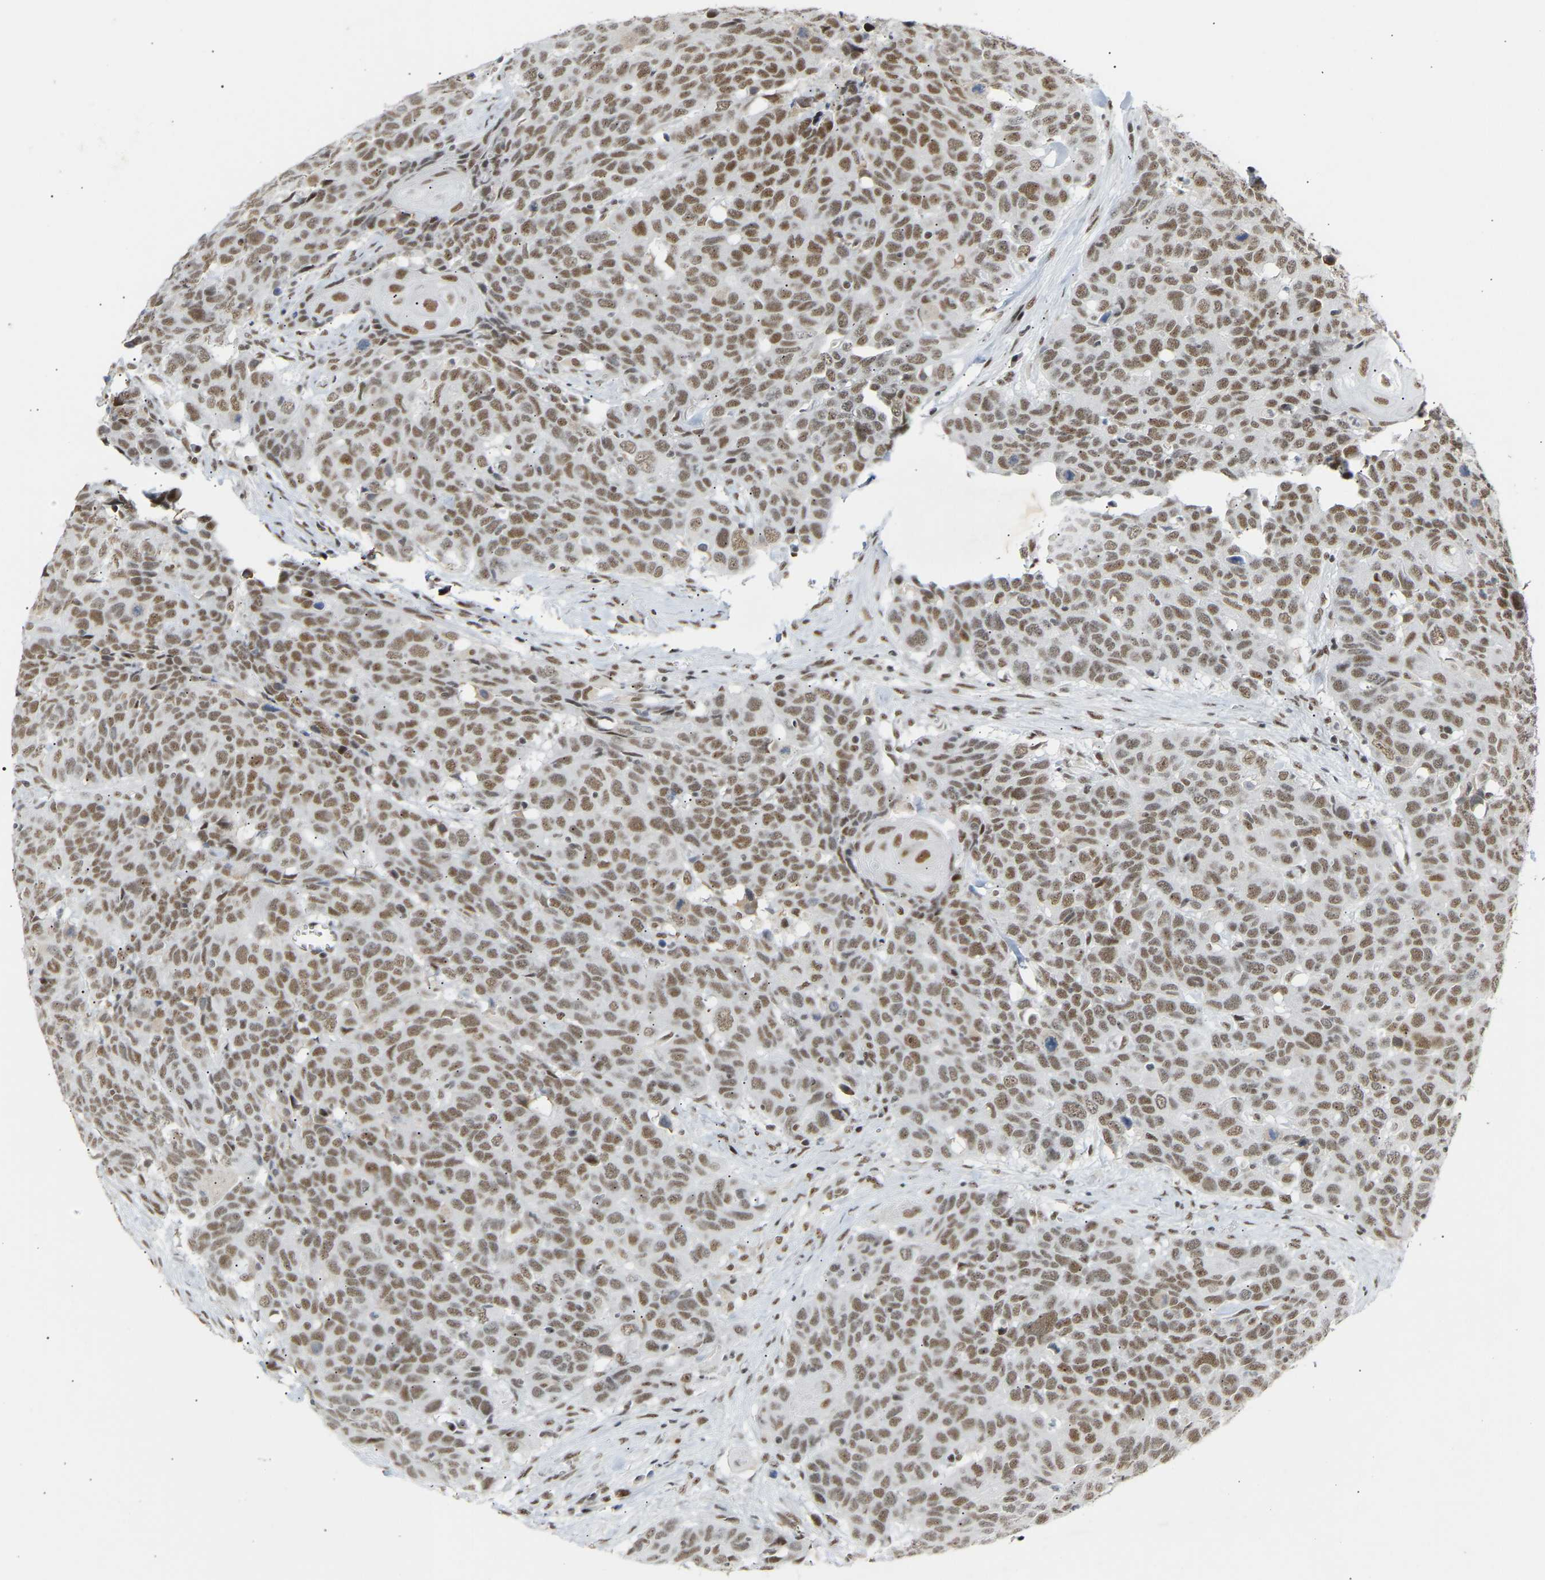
{"staining": {"intensity": "moderate", "quantity": ">75%", "location": "nuclear"}, "tissue": "head and neck cancer", "cell_type": "Tumor cells", "image_type": "cancer", "snomed": [{"axis": "morphology", "description": "Squamous cell carcinoma, NOS"}, {"axis": "topography", "description": "Head-Neck"}], "caption": "An immunohistochemistry (IHC) histopathology image of neoplastic tissue is shown. Protein staining in brown highlights moderate nuclear positivity in head and neck squamous cell carcinoma within tumor cells.", "gene": "NELFB", "patient": {"sex": "male", "age": 66}}